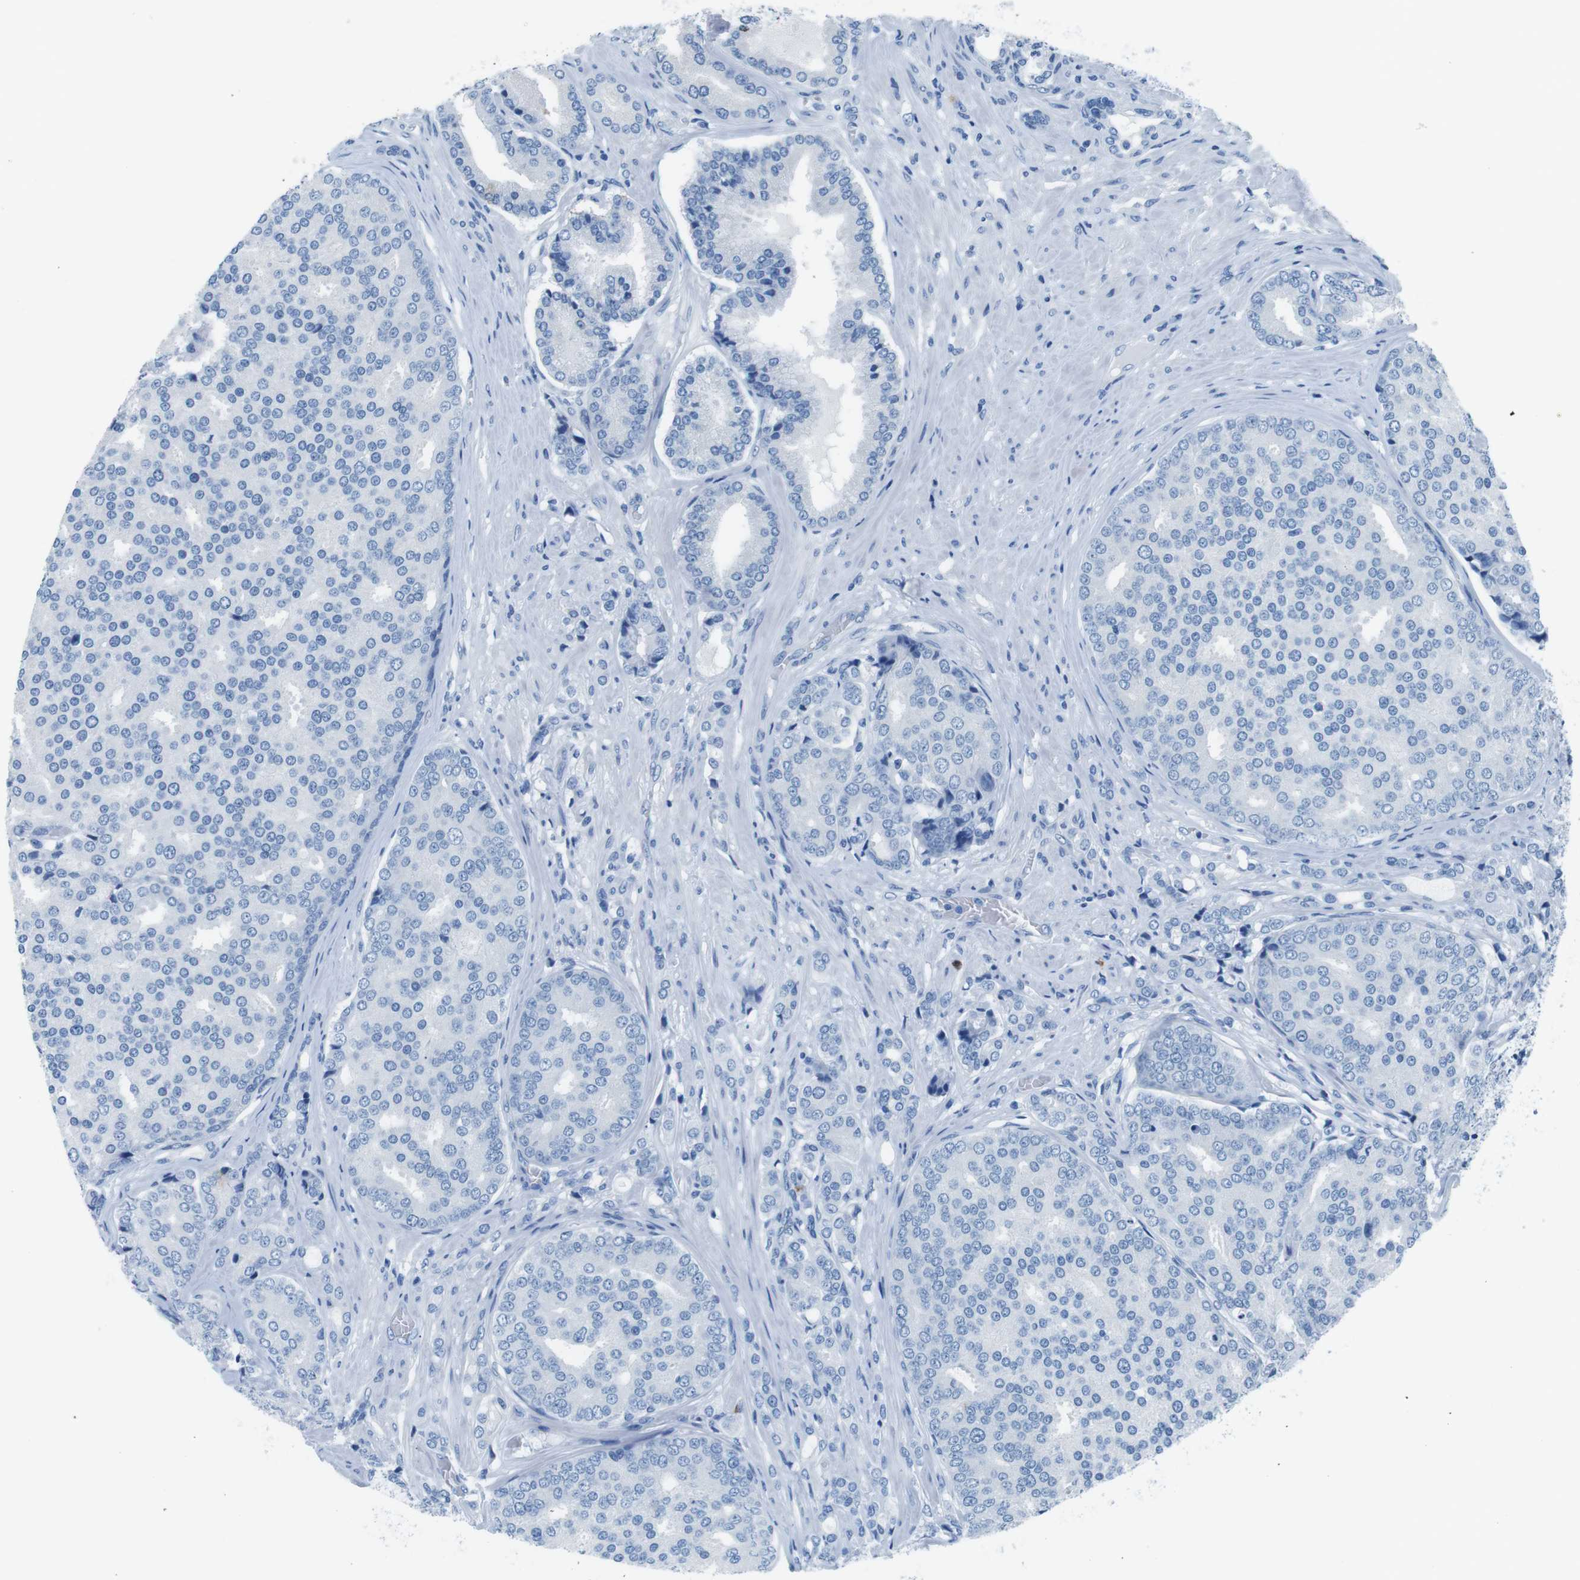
{"staining": {"intensity": "negative", "quantity": "none", "location": "none"}, "tissue": "prostate cancer", "cell_type": "Tumor cells", "image_type": "cancer", "snomed": [{"axis": "morphology", "description": "Adenocarcinoma, High grade"}, {"axis": "topography", "description": "Prostate"}], "caption": "This is an immunohistochemistry (IHC) histopathology image of human prostate cancer (high-grade adenocarcinoma). There is no positivity in tumor cells.", "gene": "MUC2", "patient": {"sex": "male", "age": 50}}